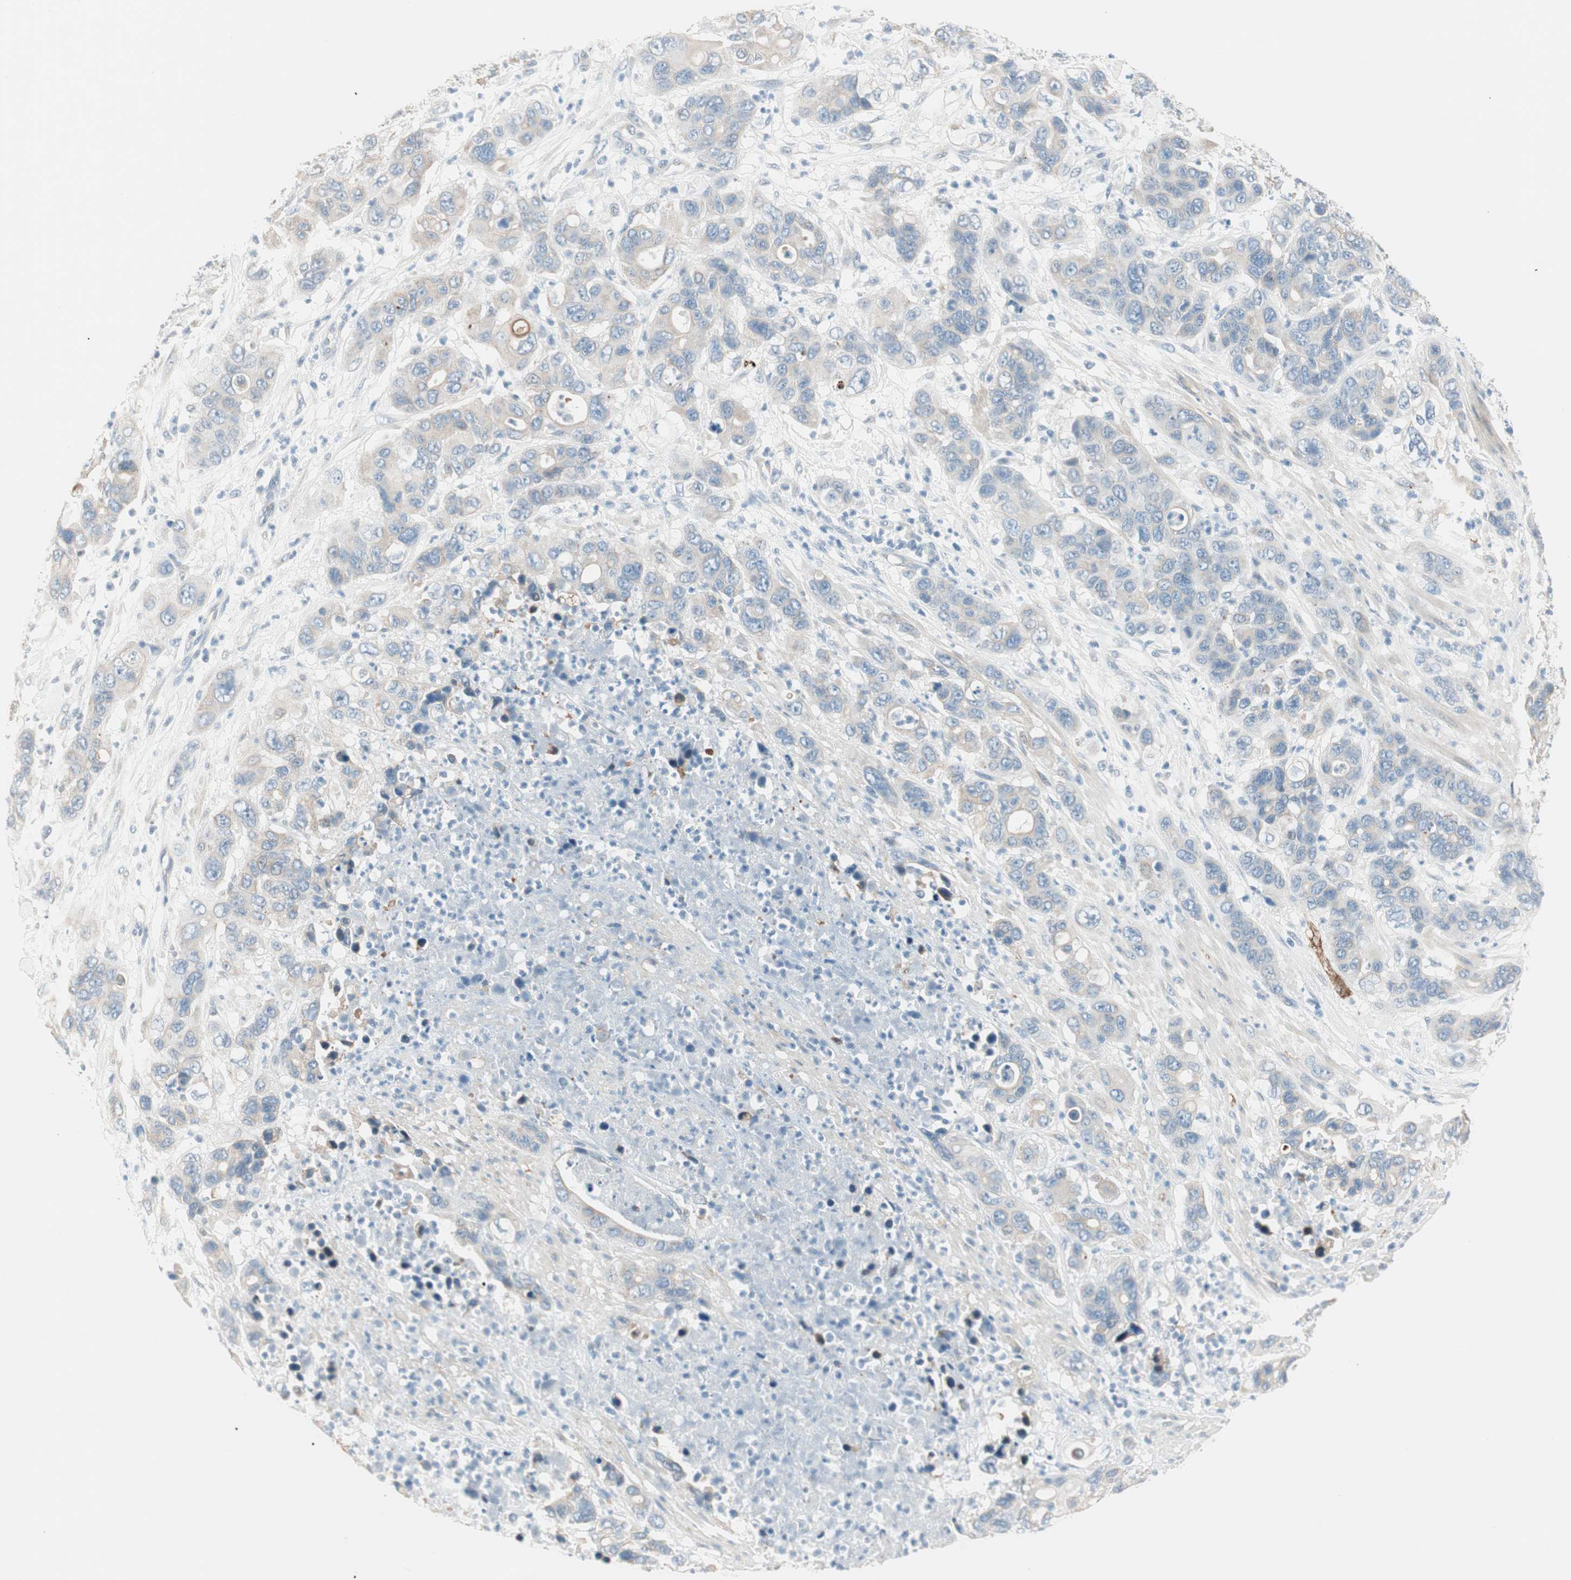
{"staining": {"intensity": "weak", "quantity": ">75%", "location": "cytoplasmic/membranous"}, "tissue": "pancreatic cancer", "cell_type": "Tumor cells", "image_type": "cancer", "snomed": [{"axis": "morphology", "description": "Adenocarcinoma, NOS"}, {"axis": "topography", "description": "Pancreas"}], "caption": "Immunohistochemistry (IHC) photomicrograph of neoplastic tissue: pancreatic cancer stained using IHC exhibits low levels of weak protein expression localized specifically in the cytoplasmic/membranous of tumor cells, appearing as a cytoplasmic/membranous brown color.", "gene": "GNAO1", "patient": {"sex": "female", "age": 71}}